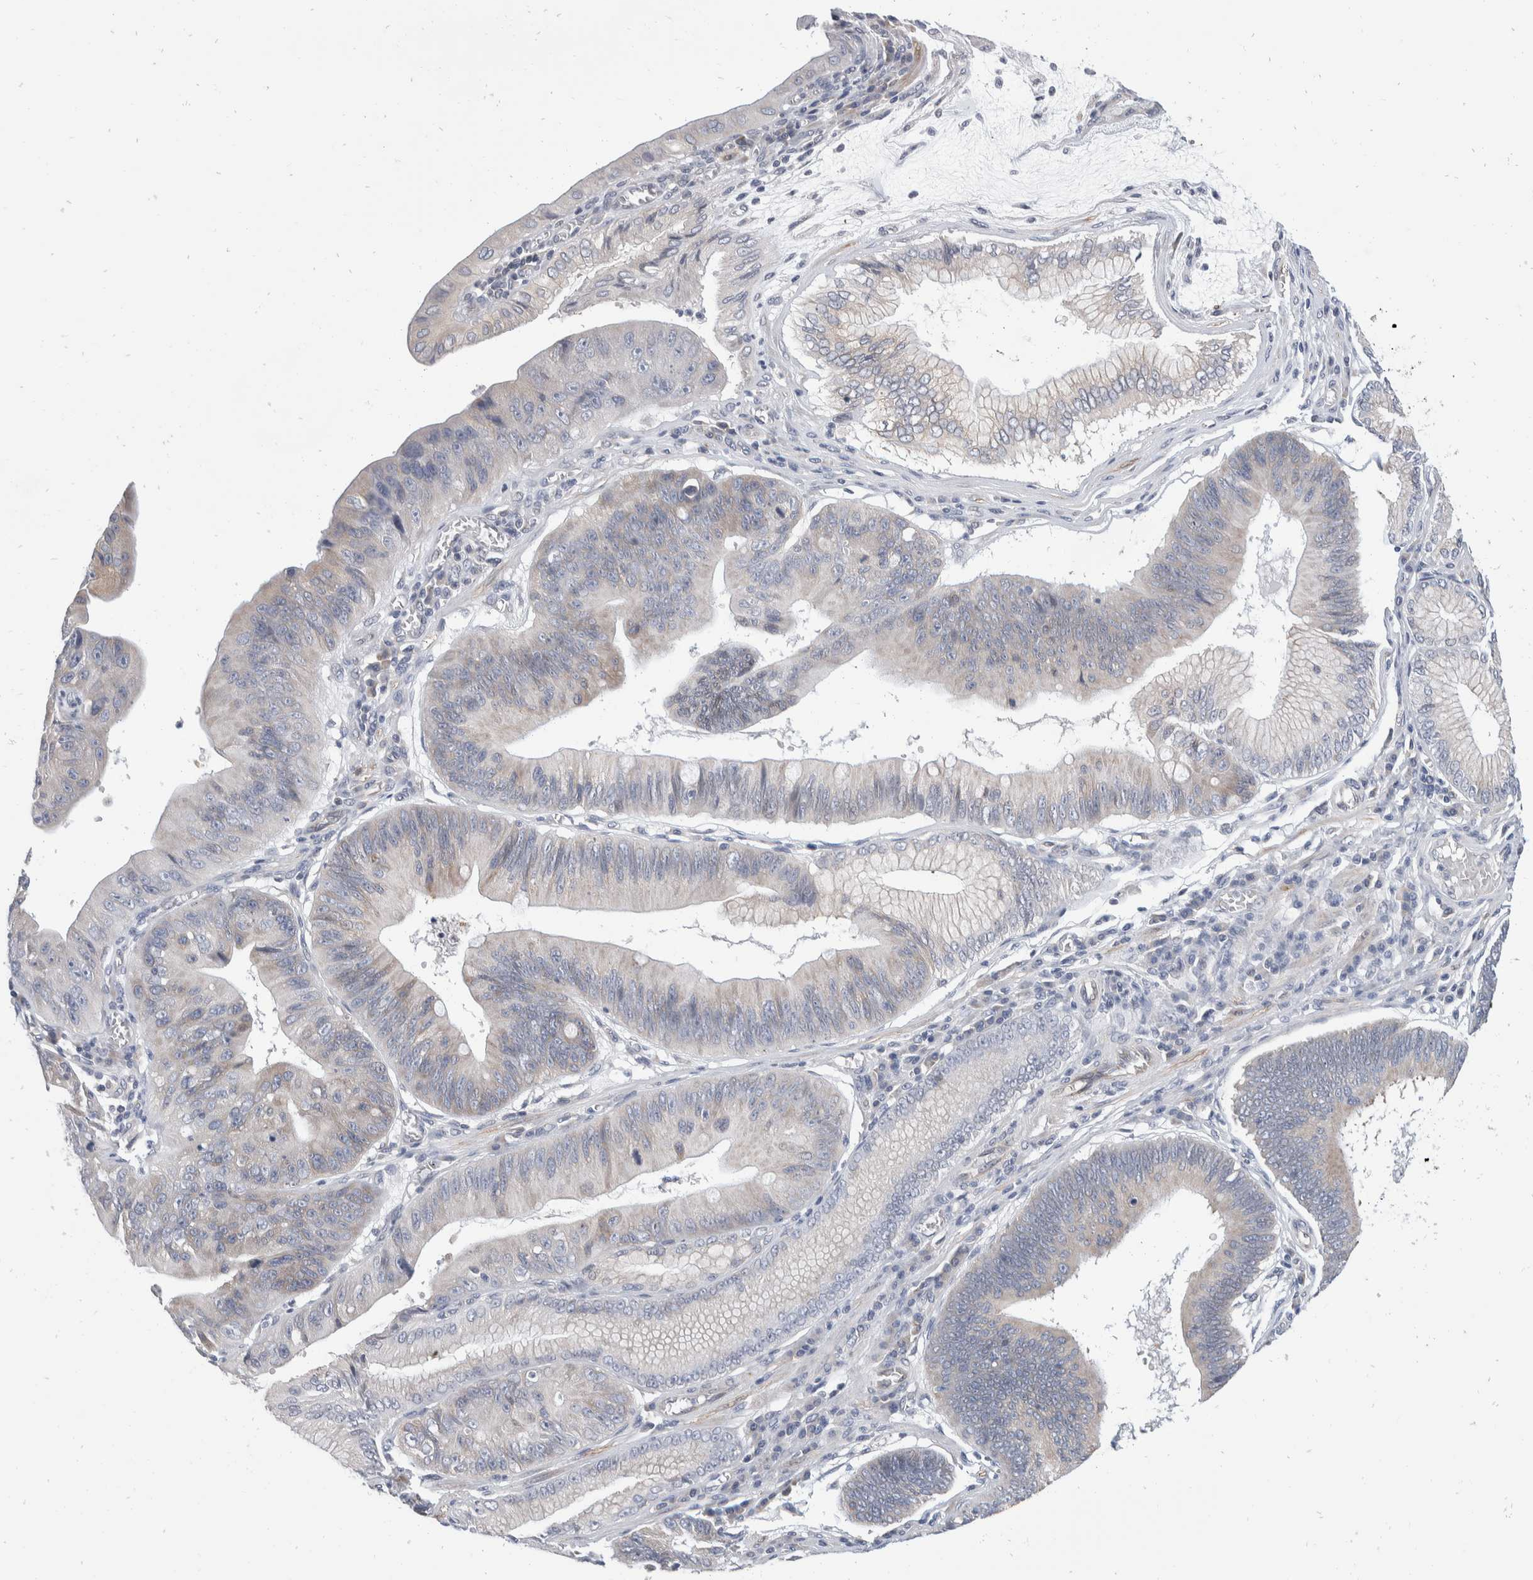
{"staining": {"intensity": "weak", "quantity": "<25%", "location": "cytoplasmic/membranous"}, "tissue": "stomach cancer", "cell_type": "Tumor cells", "image_type": "cancer", "snomed": [{"axis": "morphology", "description": "Adenocarcinoma, NOS"}, {"axis": "topography", "description": "Stomach"}], "caption": "This is a image of immunohistochemistry staining of adenocarcinoma (stomach), which shows no staining in tumor cells.", "gene": "TMEM245", "patient": {"sex": "male", "age": 59}}